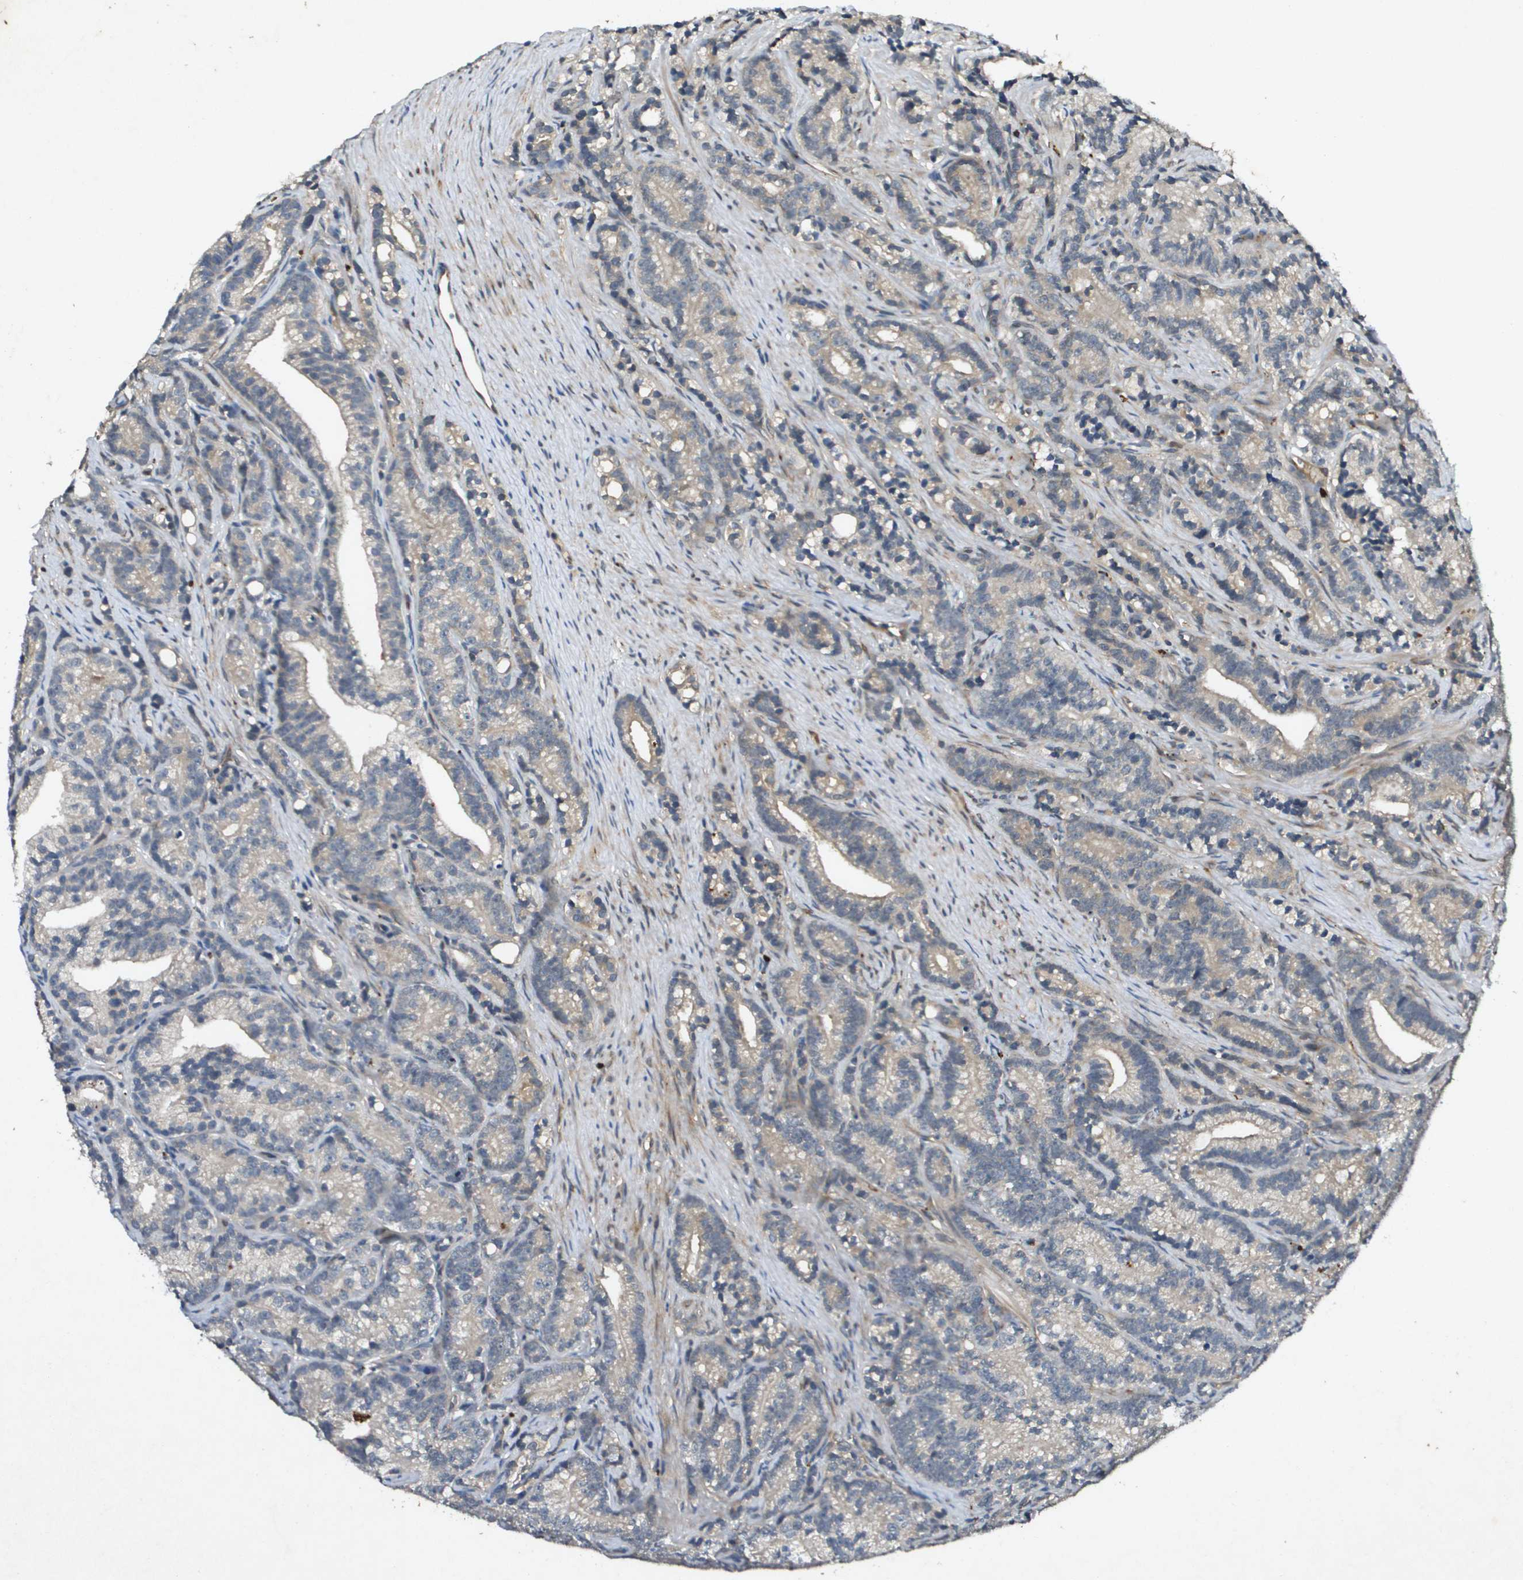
{"staining": {"intensity": "weak", "quantity": "25%-75%", "location": "cytoplasmic/membranous"}, "tissue": "prostate cancer", "cell_type": "Tumor cells", "image_type": "cancer", "snomed": [{"axis": "morphology", "description": "Adenocarcinoma, Low grade"}, {"axis": "topography", "description": "Prostate"}], "caption": "This is a photomicrograph of IHC staining of prostate cancer, which shows weak positivity in the cytoplasmic/membranous of tumor cells.", "gene": "PGAP3", "patient": {"sex": "male", "age": 89}}